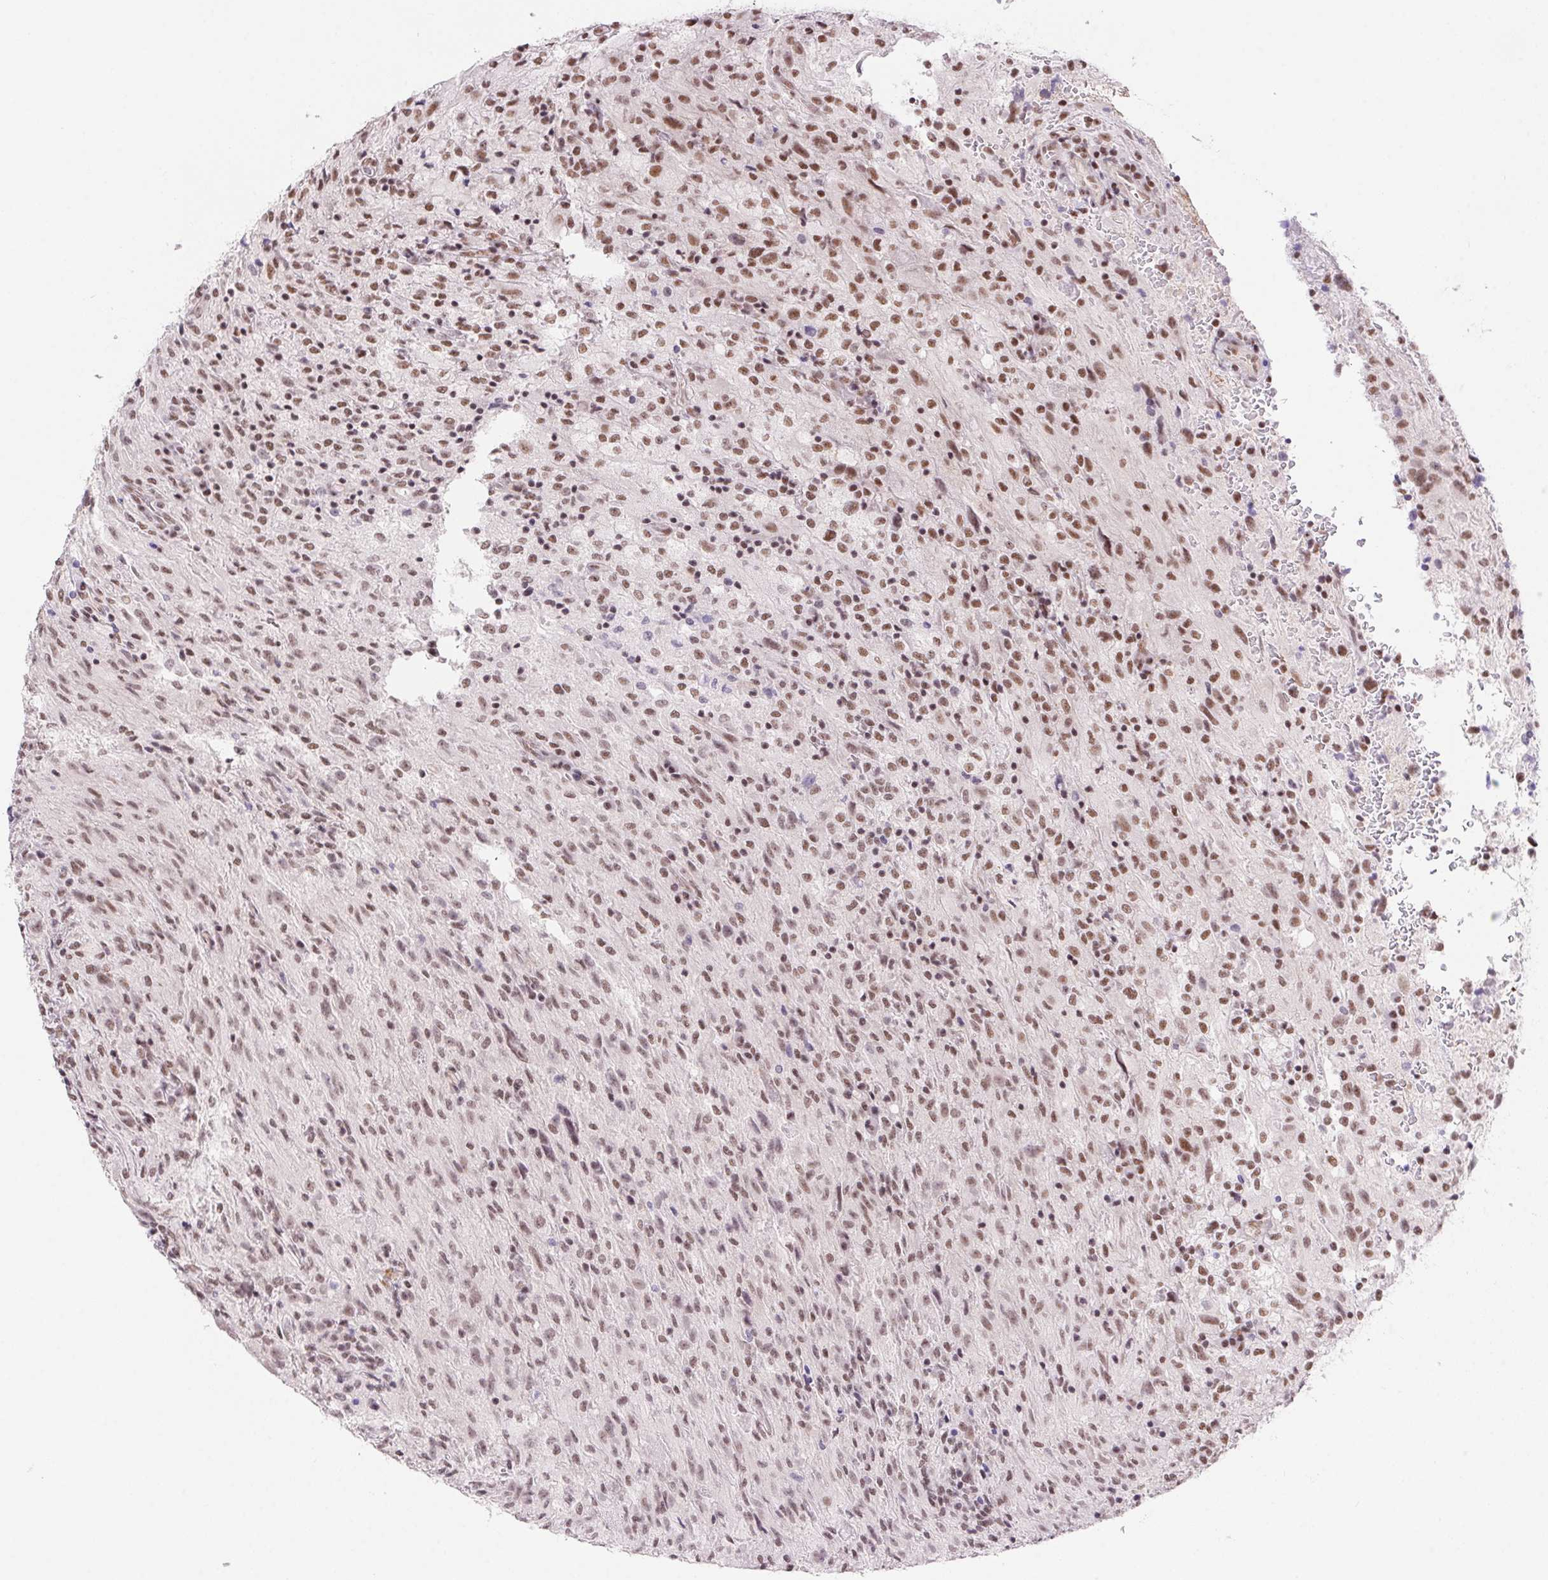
{"staining": {"intensity": "moderate", "quantity": ">75%", "location": "nuclear"}, "tissue": "glioma", "cell_type": "Tumor cells", "image_type": "cancer", "snomed": [{"axis": "morphology", "description": "Glioma, malignant, High grade"}, {"axis": "topography", "description": "Brain"}], "caption": "An image of malignant high-grade glioma stained for a protein exhibits moderate nuclear brown staining in tumor cells.", "gene": "DDX17", "patient": {"sex": "male", "age": 68}}